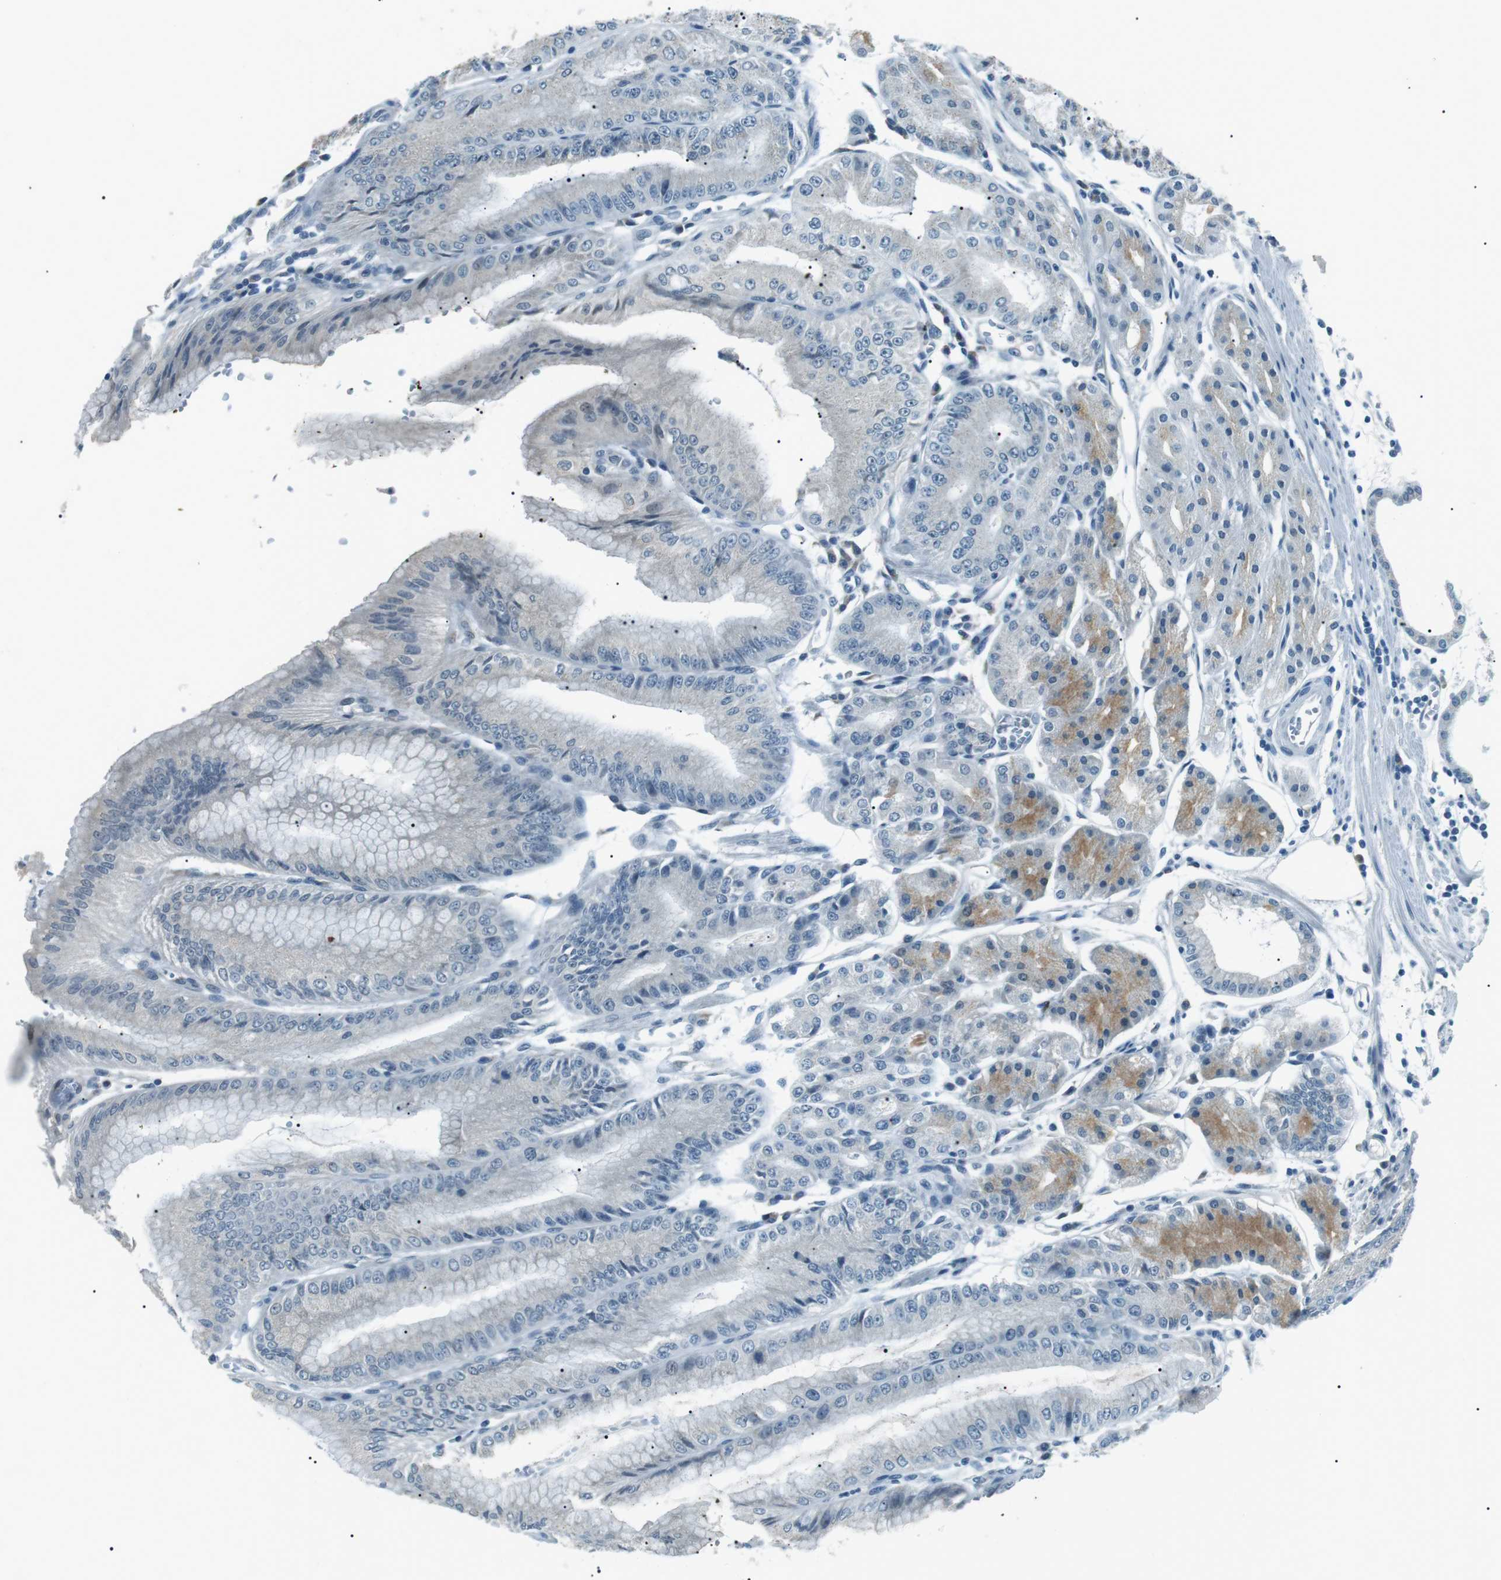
{"staining": {"intensity": "moderate", "quantity": "<25%", "location": "cytoplasmic/membranous"}, "tissue": "stomach", "cell_type": "Glandular cells", "image_type": "normal", "snomed": [{"axis": "morphology", "description": "Normal tissue, NOS"}, {"axis": "topography", "description": "Stomach, lower"}], "caption": "Unremarkable stomach displays moderate cytoplasmic/membranous expression in about <25% of glandular cells (Brightfield microscopy of DAB IHC at high magnification)..", "gene": "ENSG00000289724", "patient": {"sex": "male", "age": 71}}